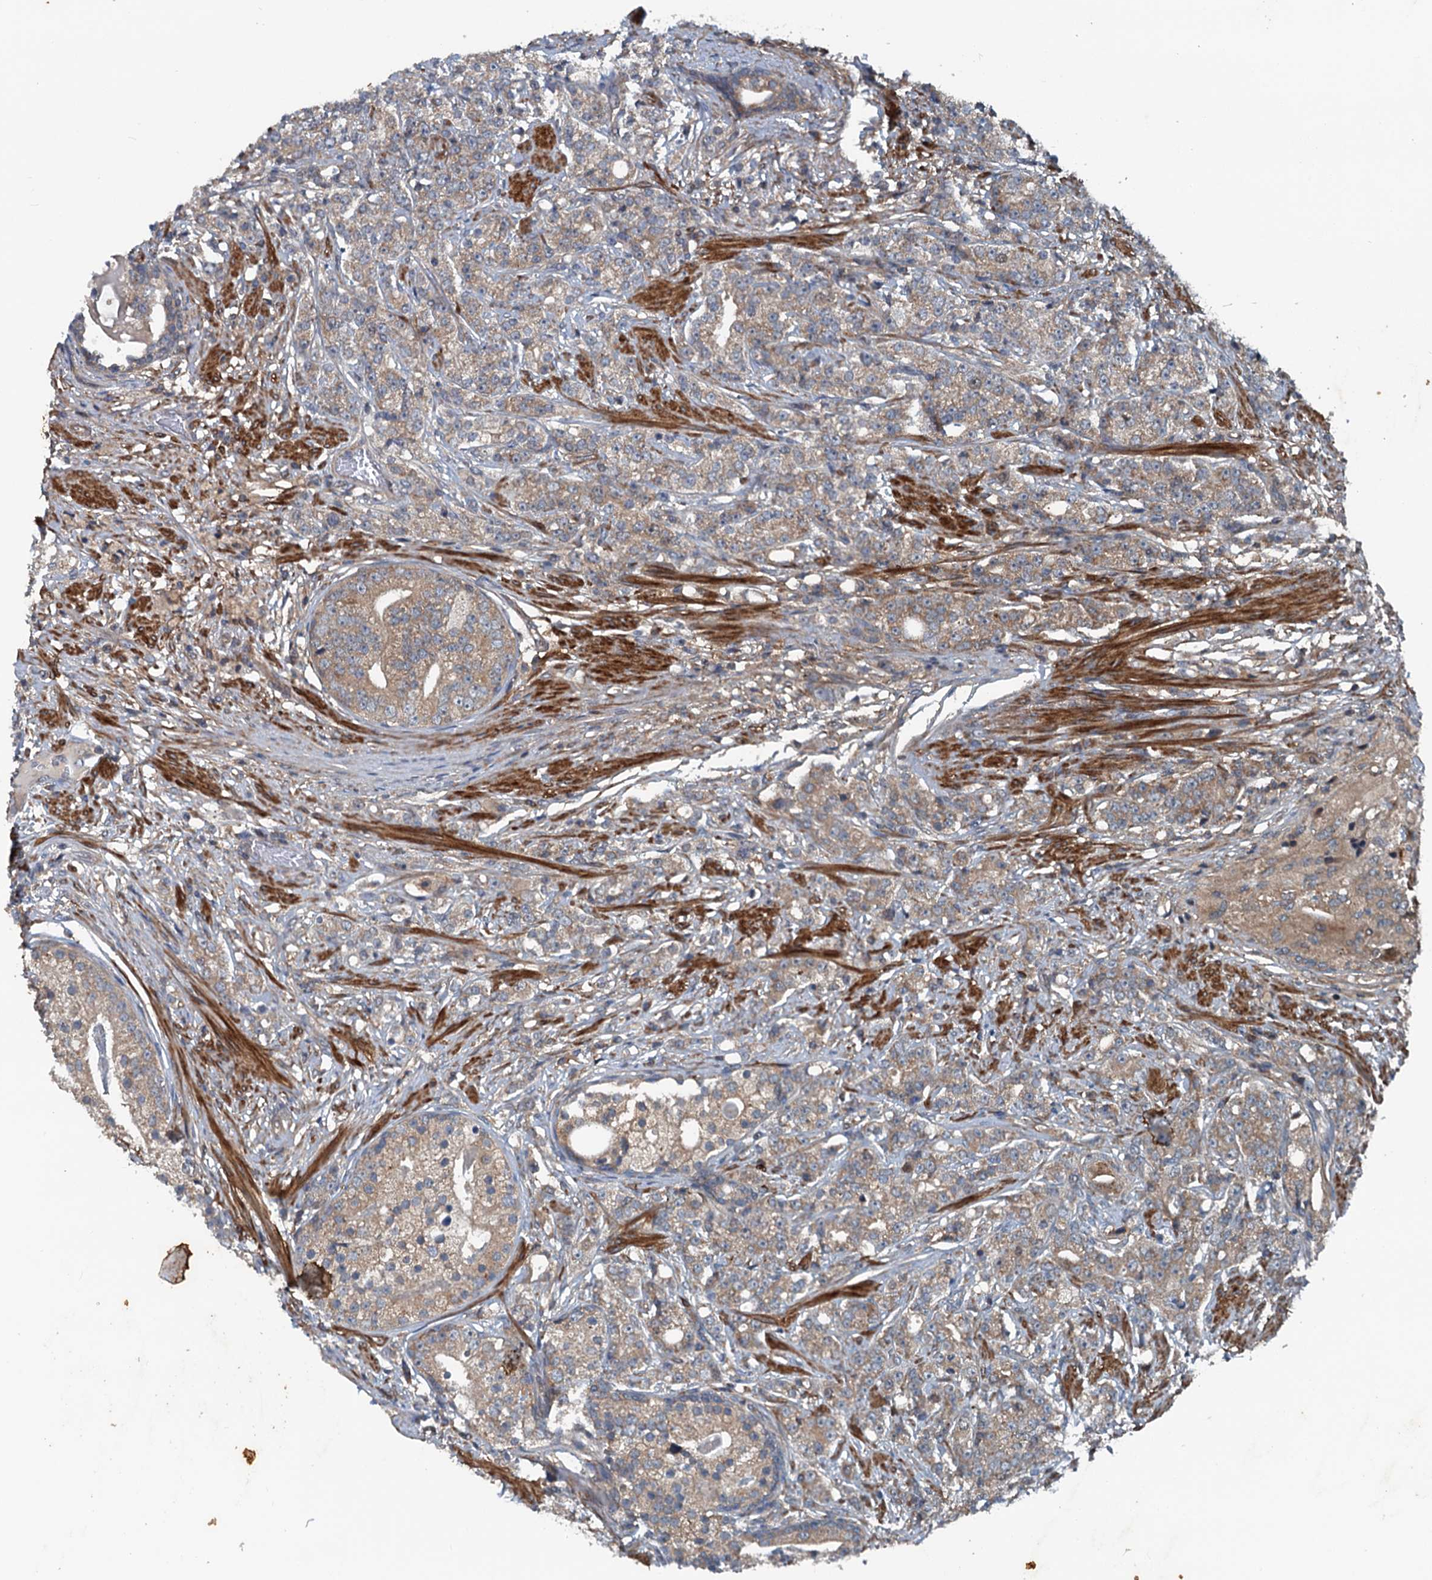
{"staining": {"intensity": "weak", "quantity": "25%-75%", "location": "cytoplasmic/membranous"}, "tissue": "prostate cancer", "cell_type": "Tumor cells", "image_type": "cancer", "snomed": [{"axis": "morphology", "description": "Adenocarcinoma, High grade"}, {"axis": "topography", "description": "Prostate"}], "caption": "Adenocarcinoma (high-grade) (prostate) tissue displays weak cytoplasmic/membranous staining in approximately 25%-75% of tumor cells The staining was performed using DAB (3,3'-diaminobenzidine) to visualize the protein expression in brown, while the nuclei were stained in blue with hematoxylin (Magnification: 20x).", "gene": "TEDC1", "patient": {"sex": "male", "age": 69}}